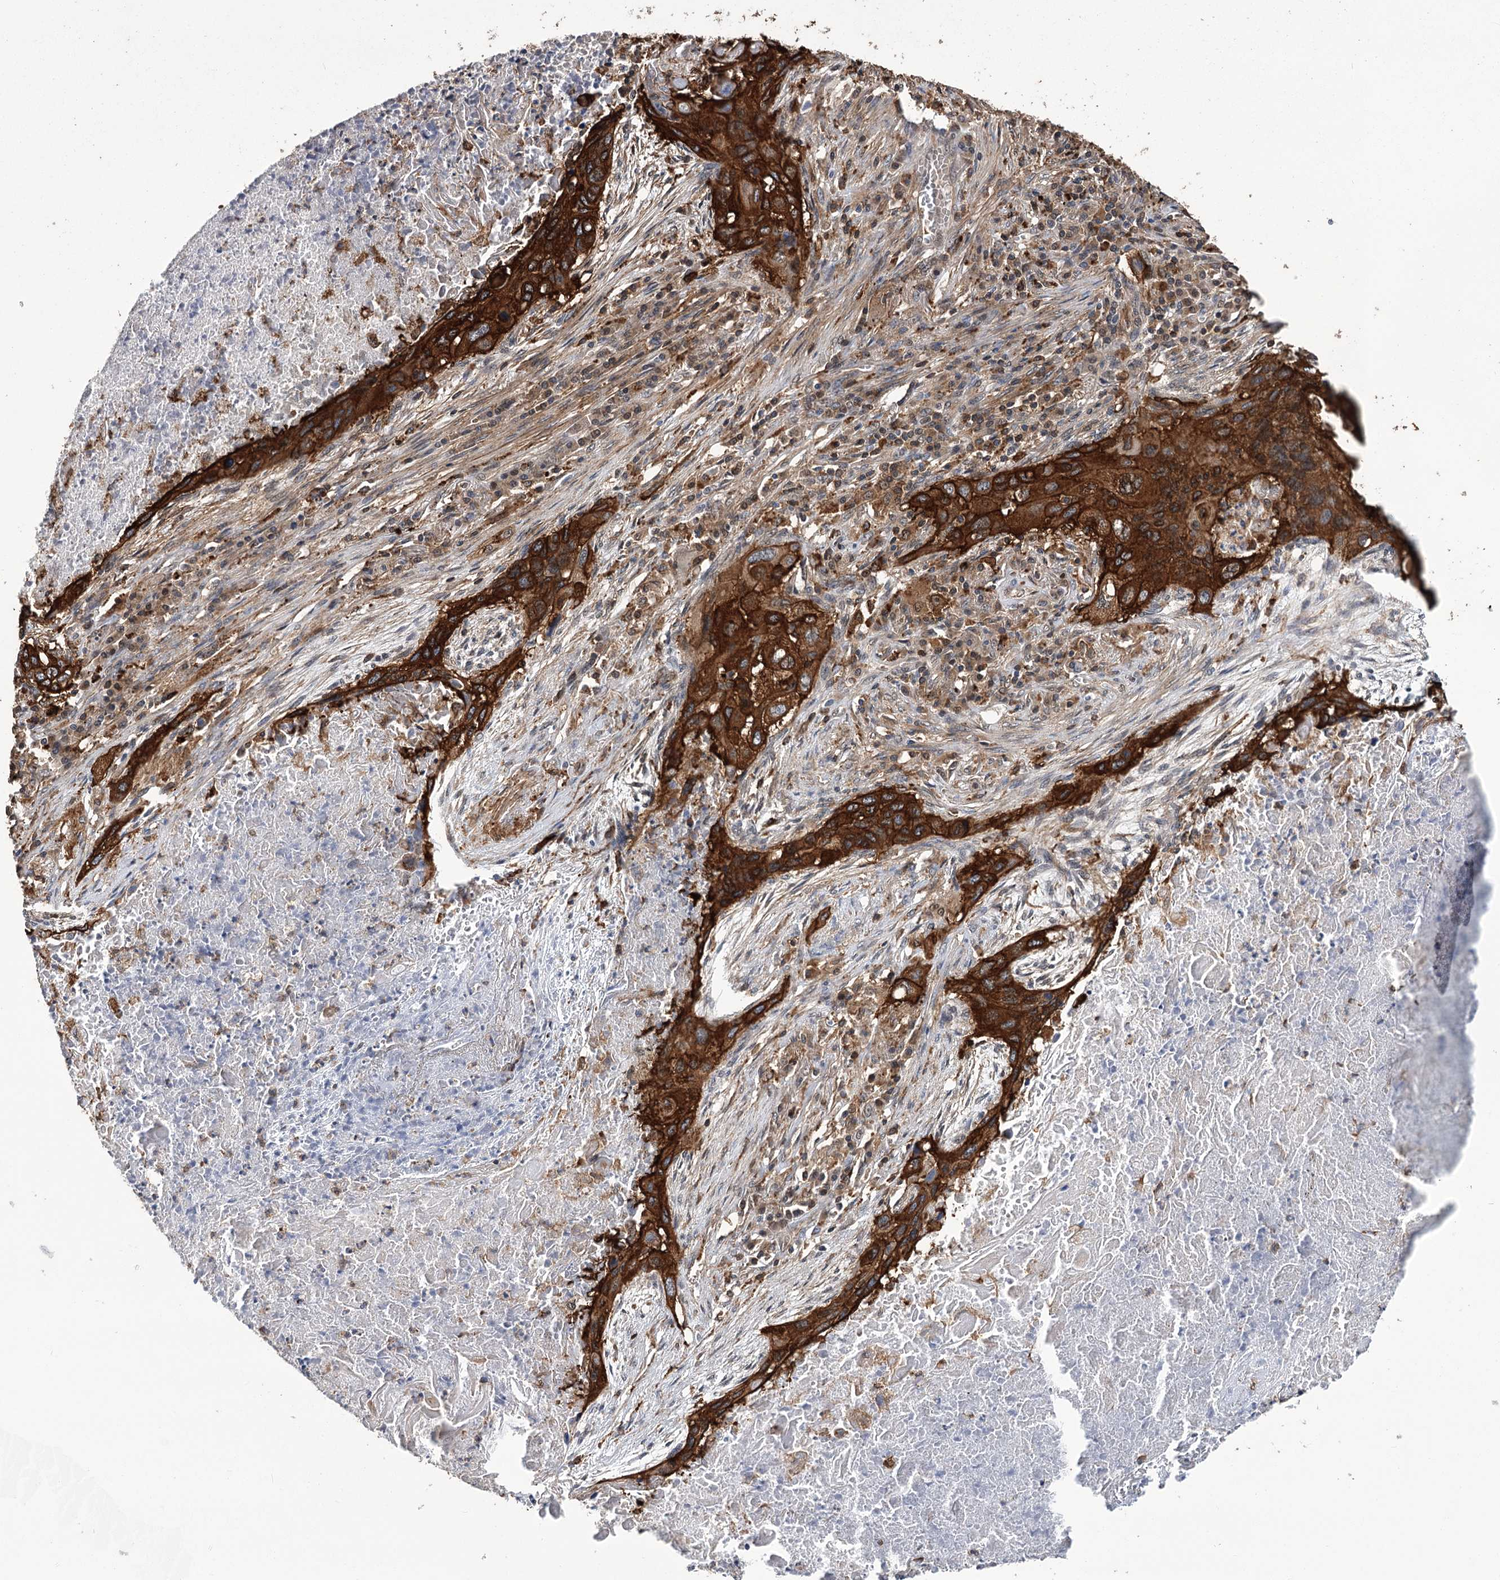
{"staining": {"intensity": "strong", "quantity": ">75%", "location": "cytoplasmic/membranous"}, "tissue": "lung cancer", "cell_type": "Tumor cells", "image_type": "cancer", "snomed": [{"axis": "morphology", "description": "Squamous cell carcinoma, NOS"}, {"axis": "topography", "description": "Lung"}], "caption": "Lung squamous cell carcinoma stained with a brown dye reveals strong cytoplasmic/membranous positive positivity in approximately >75% of tumor cells.", "gene": "DPP3", "patient": {"sex": "female", "age": 63}}